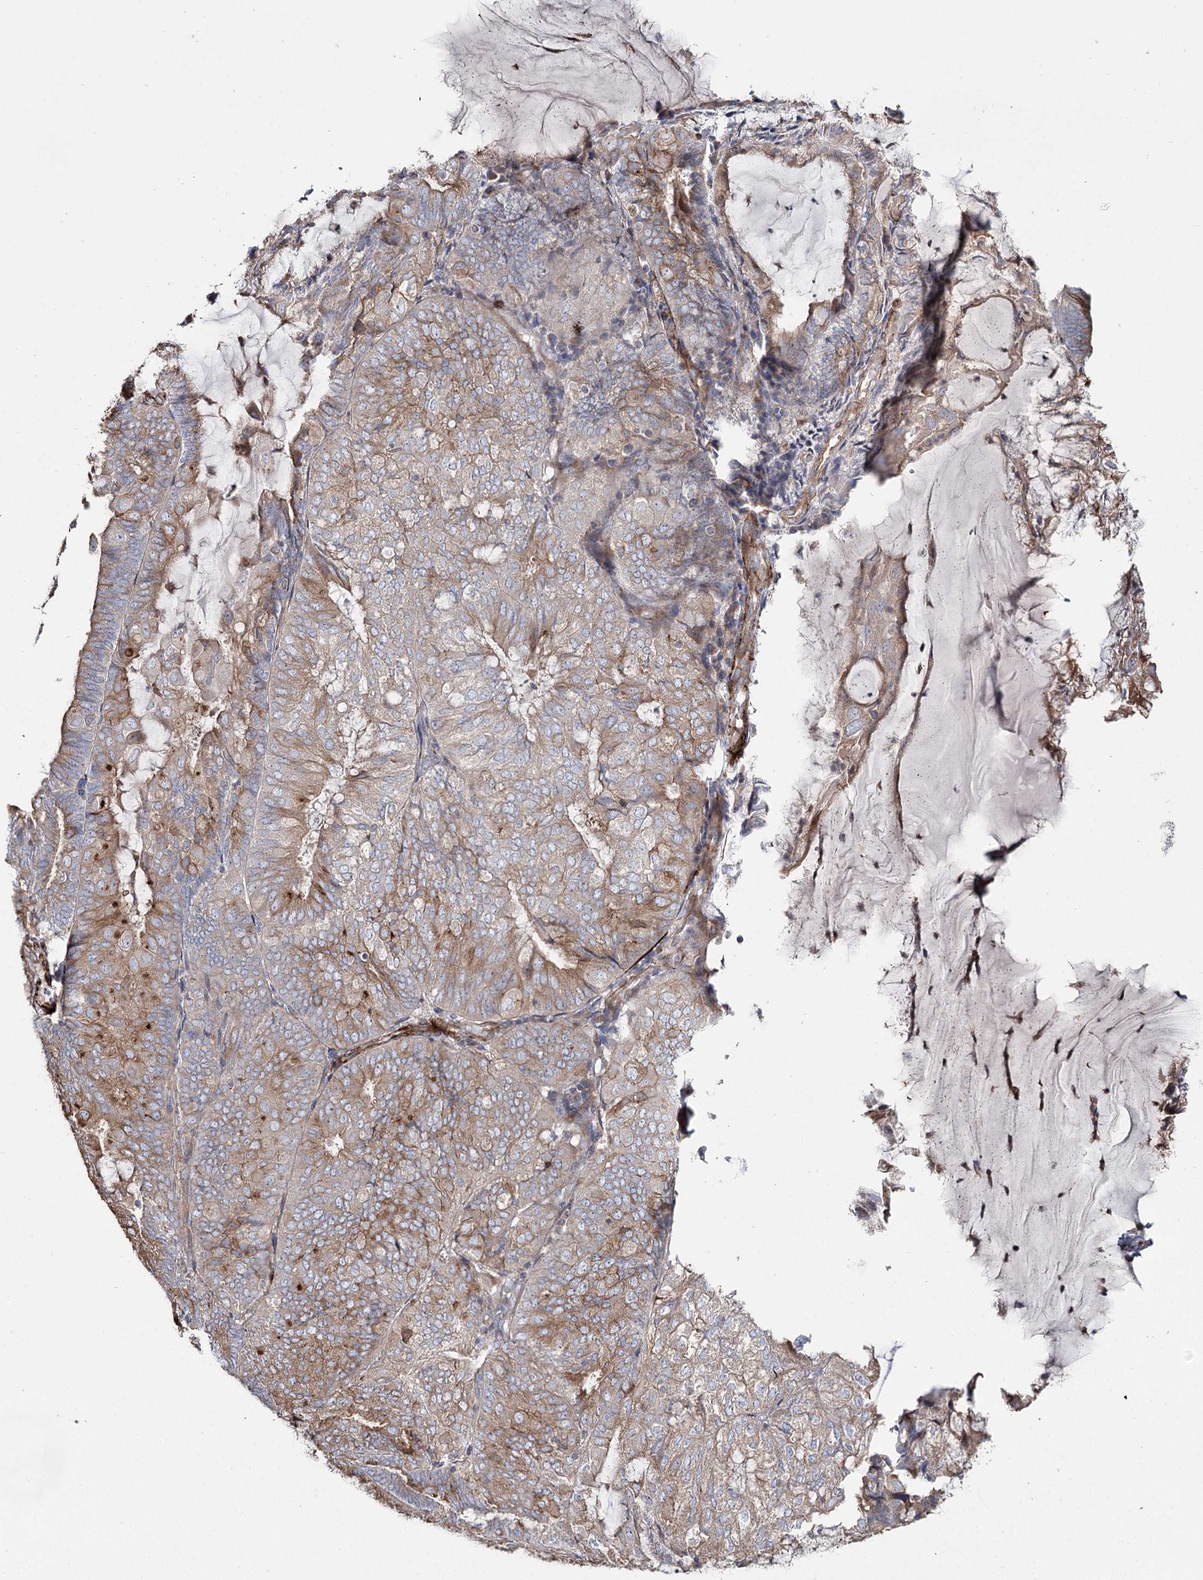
{"staining": {"intensity": "moderate", "quantity": "25%-75%", "location": "cytoplasmic/membranous"}, "tissue": "endometrial cancer", "cell_type": "Tumor cells", "image_type": "cancer", "snomed": [{"axis": "morphology", "description": "Adenocarcinoma, NOS"}, {"axis": "topography", "description": "Endometrium"}], "caption": "There is medium levels of moderate cytoplasmic/membranous positivity in tumor cells of adenocarcinoma (endometrial), as demonstrated by immunohistochemical staining (brown color).", "gene": "SUMF1", "patient": {"sex": "female", "age": 81}}